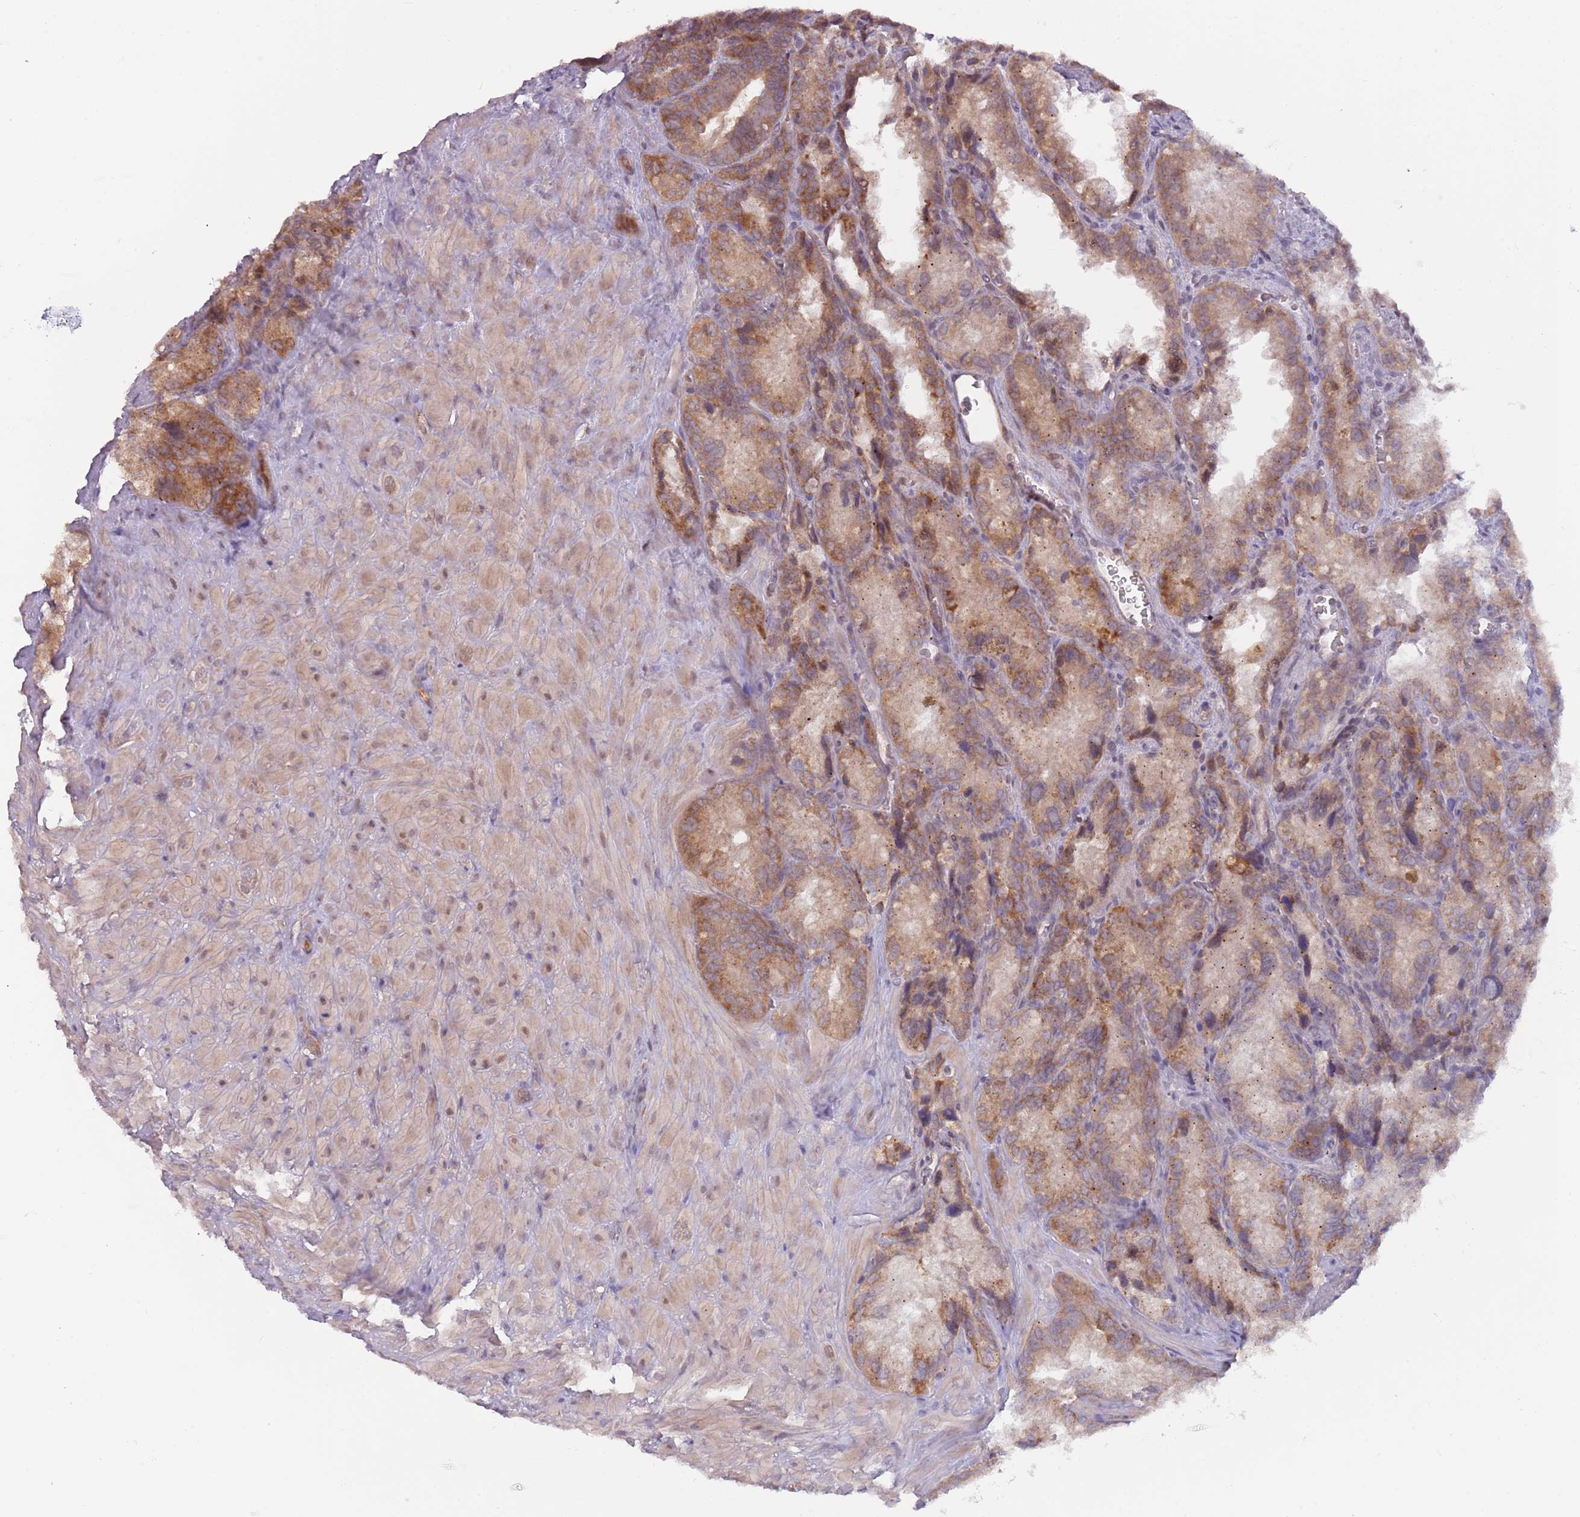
{"staining": {"intensity": "moderate", "quantity": ">75%", "location": "cytoplasmic/membranous"}, "tissue": "seminal vesicle", "cell_type": "Glandular cells", "image_type": "normal", "snomed": [{"axis": "morphology", "description": "Normal tissue, NOS"}, {"axis": "topography", "description": "Seminal veicle"}], "caption": "A brown stain labels moderate cytoplasmic/membranous staining of a protein in glandular cells of normal seminal vesicle. Using DAB (brown) and hematoxylin (blue) stains, captured at high magnification using brightfield microscopy.", "gene": "LDHD", "patient": {"sex": "male", "age": 62}}